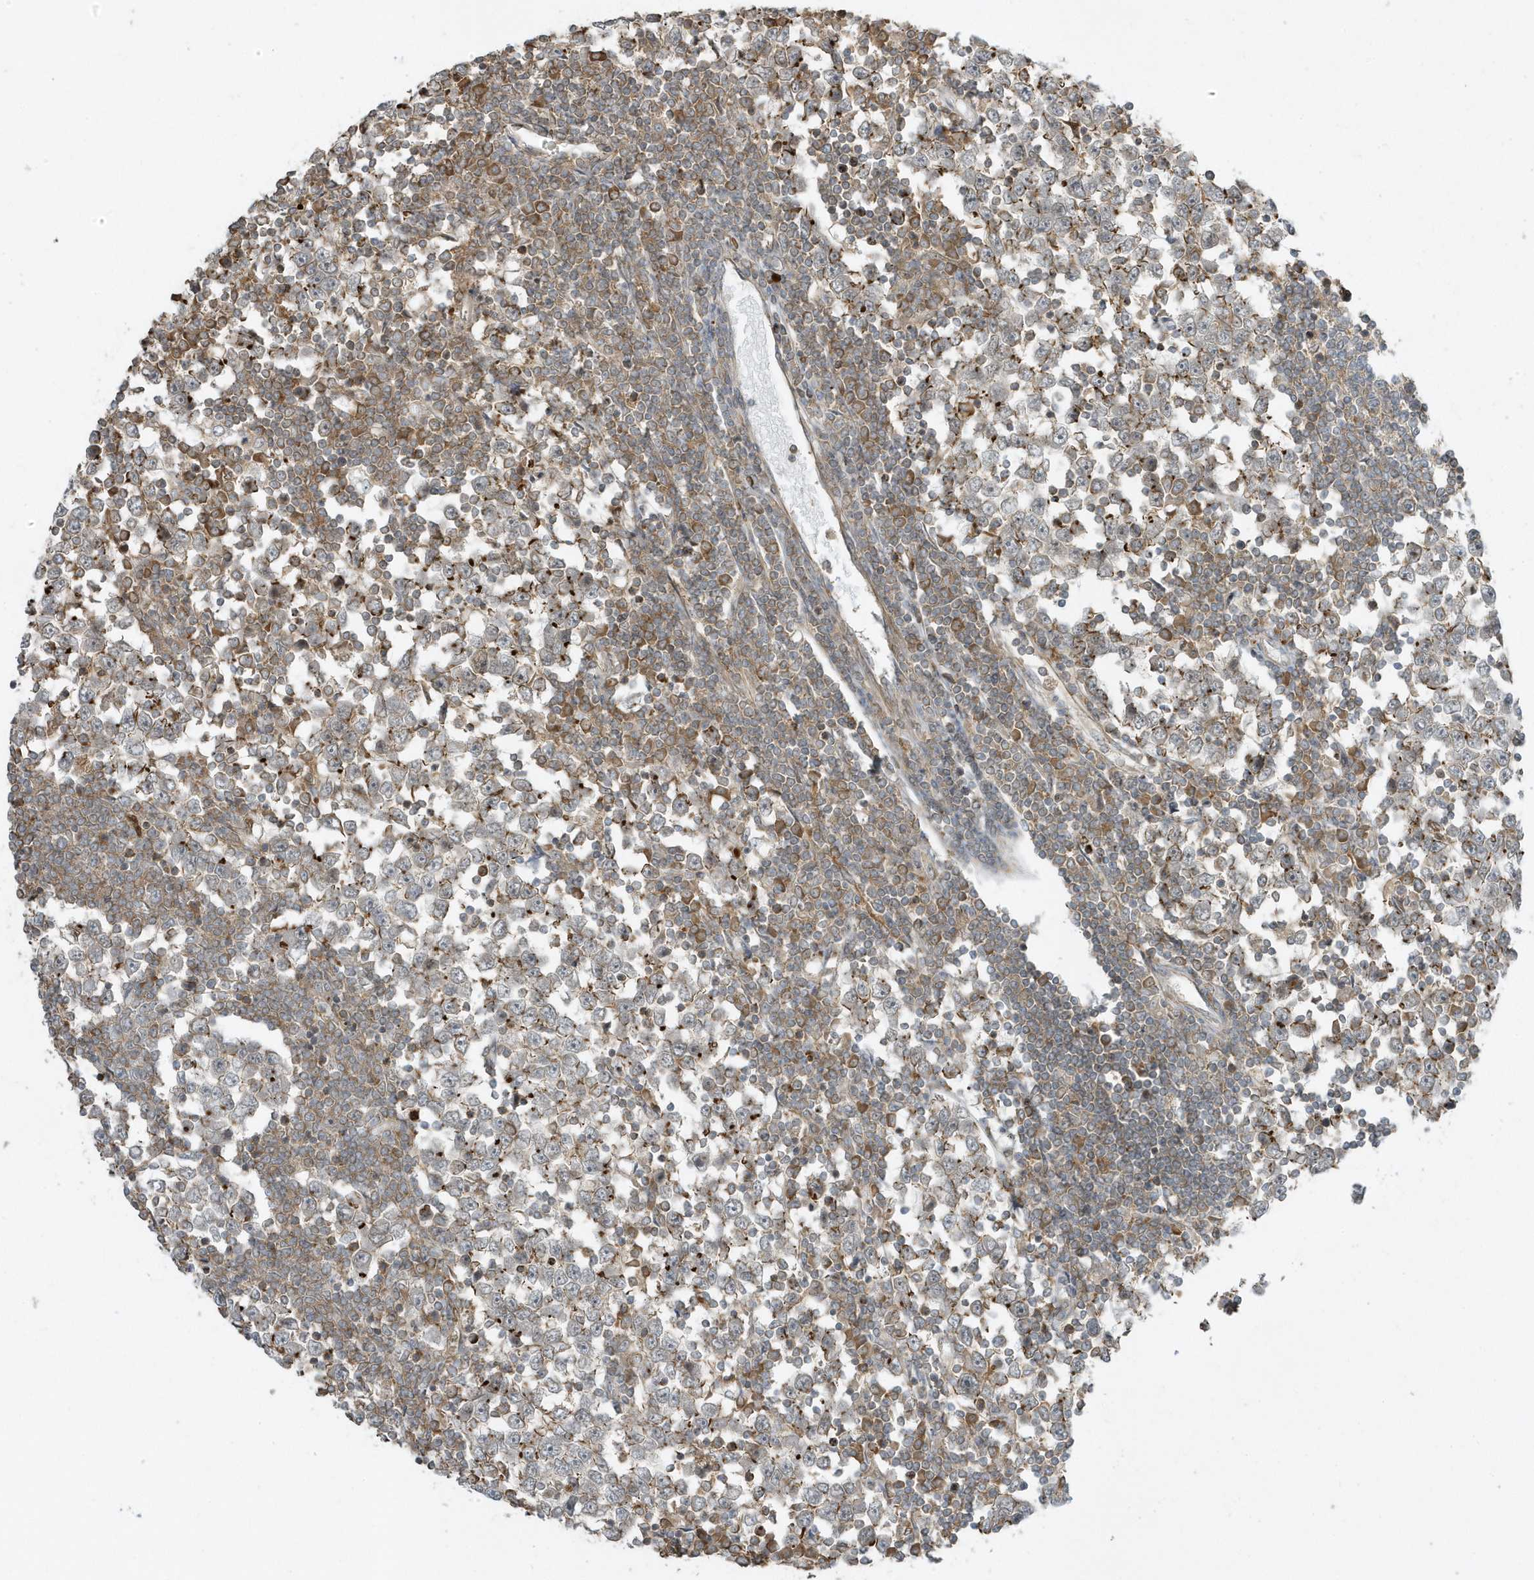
{"staining": {"intensity": "weak", "quantity": "<25%", "location": "cytoplasmic/membranous"}, "tissue": "testis cancer", "cell_type": "Tumor cells", "image_type": "cancer", "snomed": [{"axis": "morphology", "description": "Seminoma, NOS"}, {"axis": "topography", "description": "Testis"}], "caption": "IHC of human testis seminoma exhibits no expression in tumor cells.", "gene": "ZBTB8A", "patient": {"sex": "male", "age": 65}}